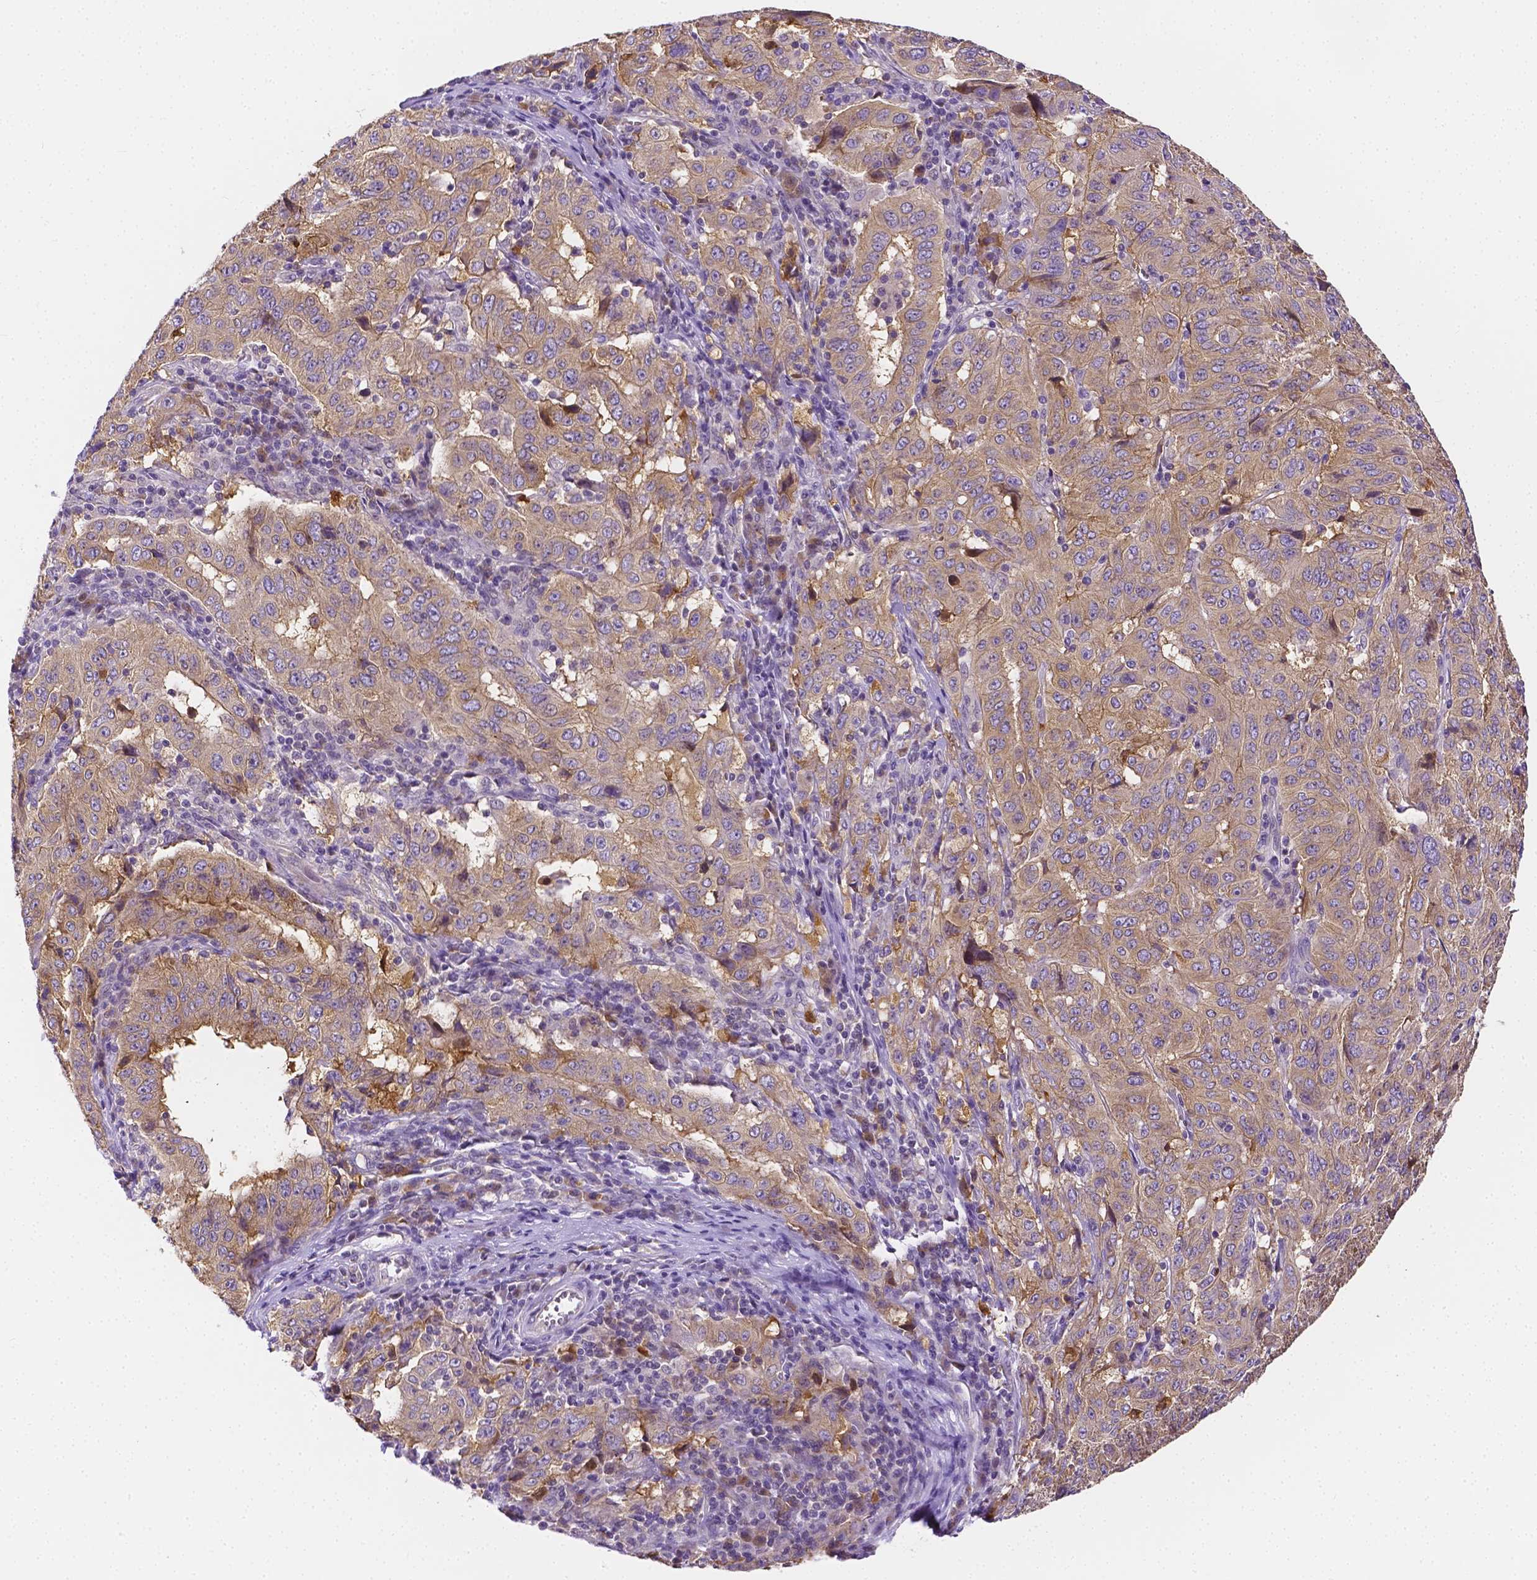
{"staining": {"intensity": "weak", "quantity": ">75%", "location": "cytoplasmic/membranous"}, "tissue": "pancreatic cancer", "cell_type": "Tumor cells", "image_type": "cancer", "snomed": [{"axis": "morphology", "description": "Adenocarcinoma, NOS"}, {"axis": "topography", "description": "Pancreas"}], "caption": "Weak cytoplasmic/membranous expression is appreciated in approximately >75% of tumor cells in adenocarcinoma (pancreatic).", "gene": "ZNRD2", "patient": {"sex": "male", "age": 63}}